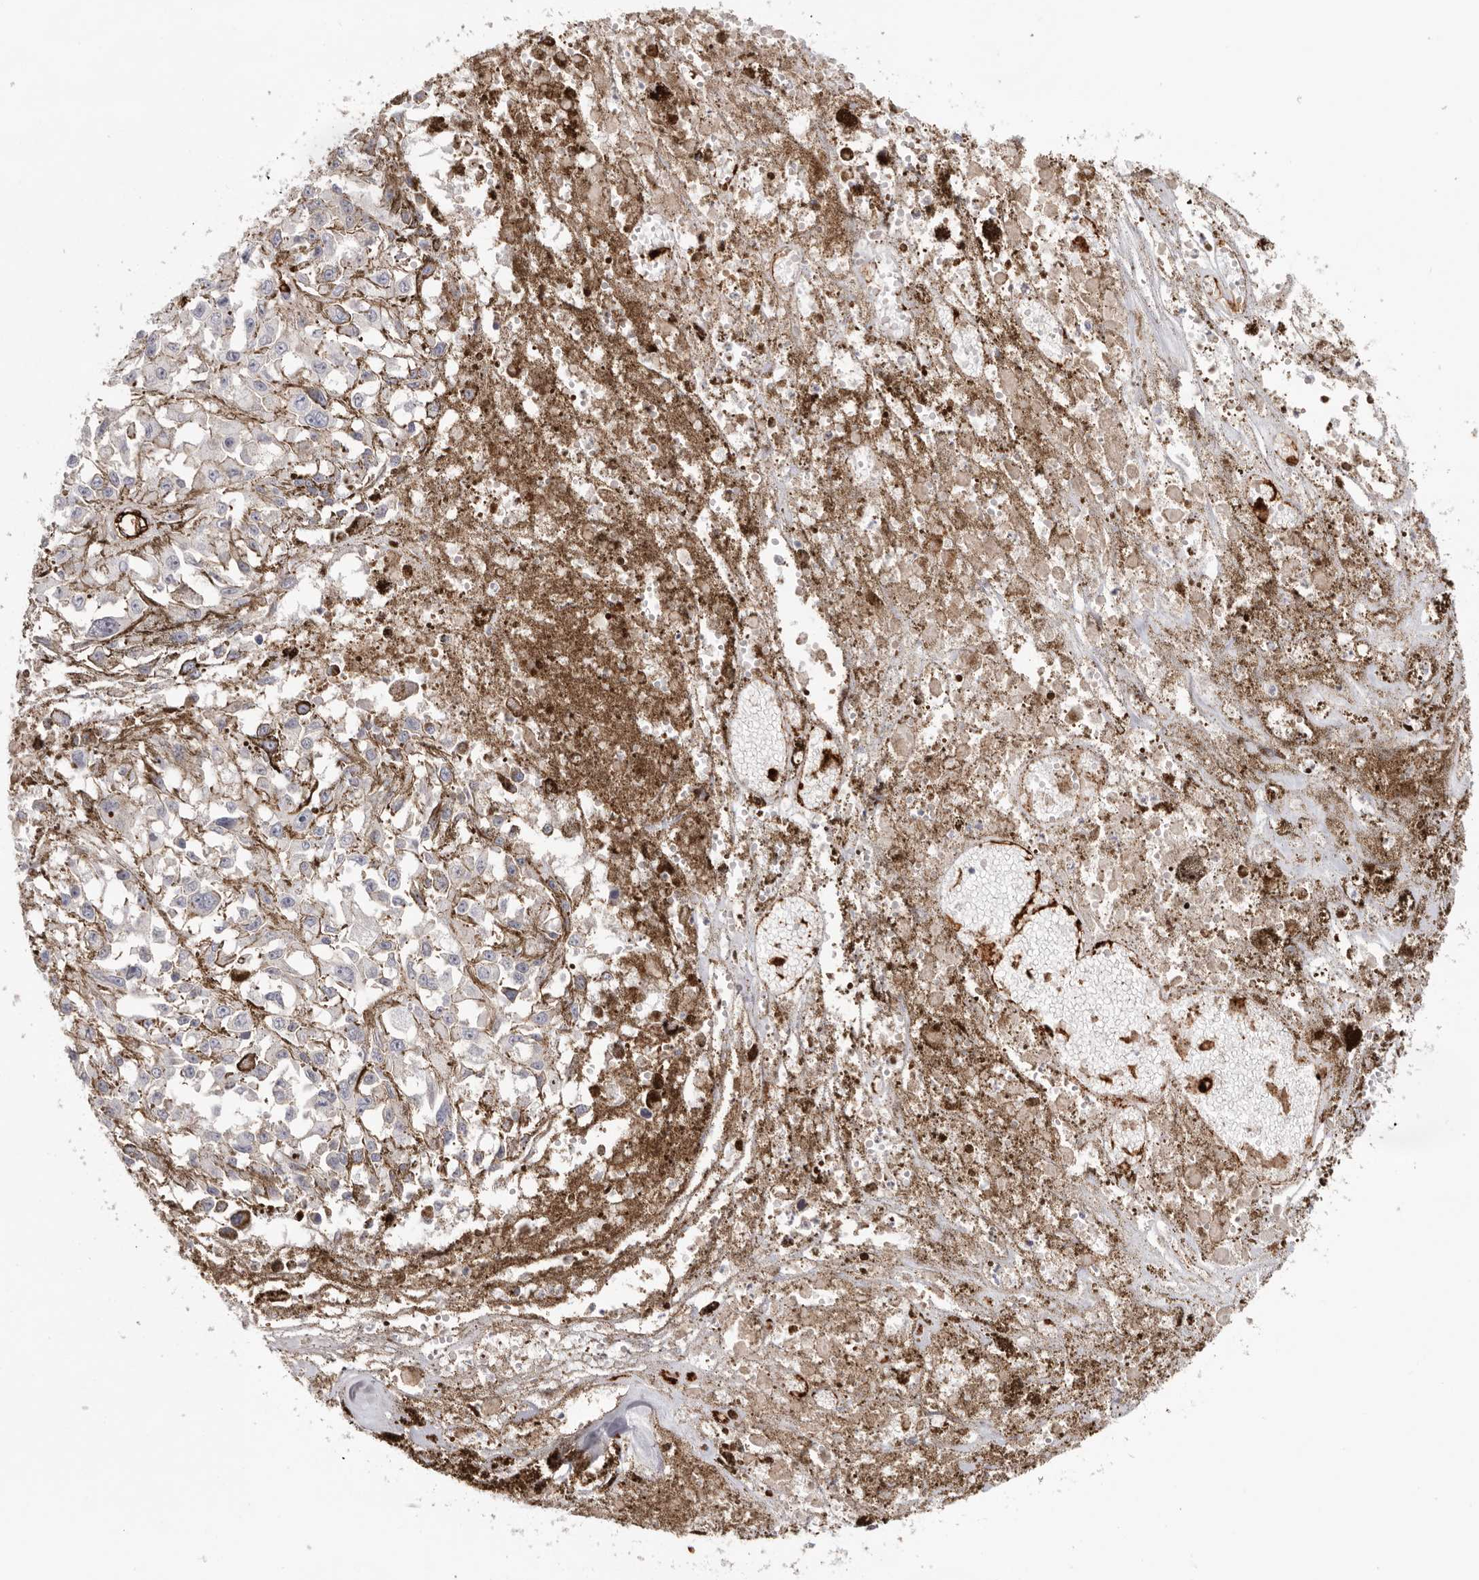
{"staining": {"intensity": "negative", "quantity": "none", "location": "none"}, "tissue": "melanoma", "cell_type": "Tumor cells", "image_type": "cancer", "snomed": [{"axis": "morphology", "description": "Malignant melanoma, Metastatic site"}, {"axis": "topography", "description": "Lymph node"}], "caption": "IHC histopathology image of human melanoma stained for a protein (brown), which demonstrates no positivity in tumor cells. (Immunohistochemistry, brightfield microscopy, high magnification).", "gene": "LRRC66", "patient": {"sex": "male", "age": 59}}